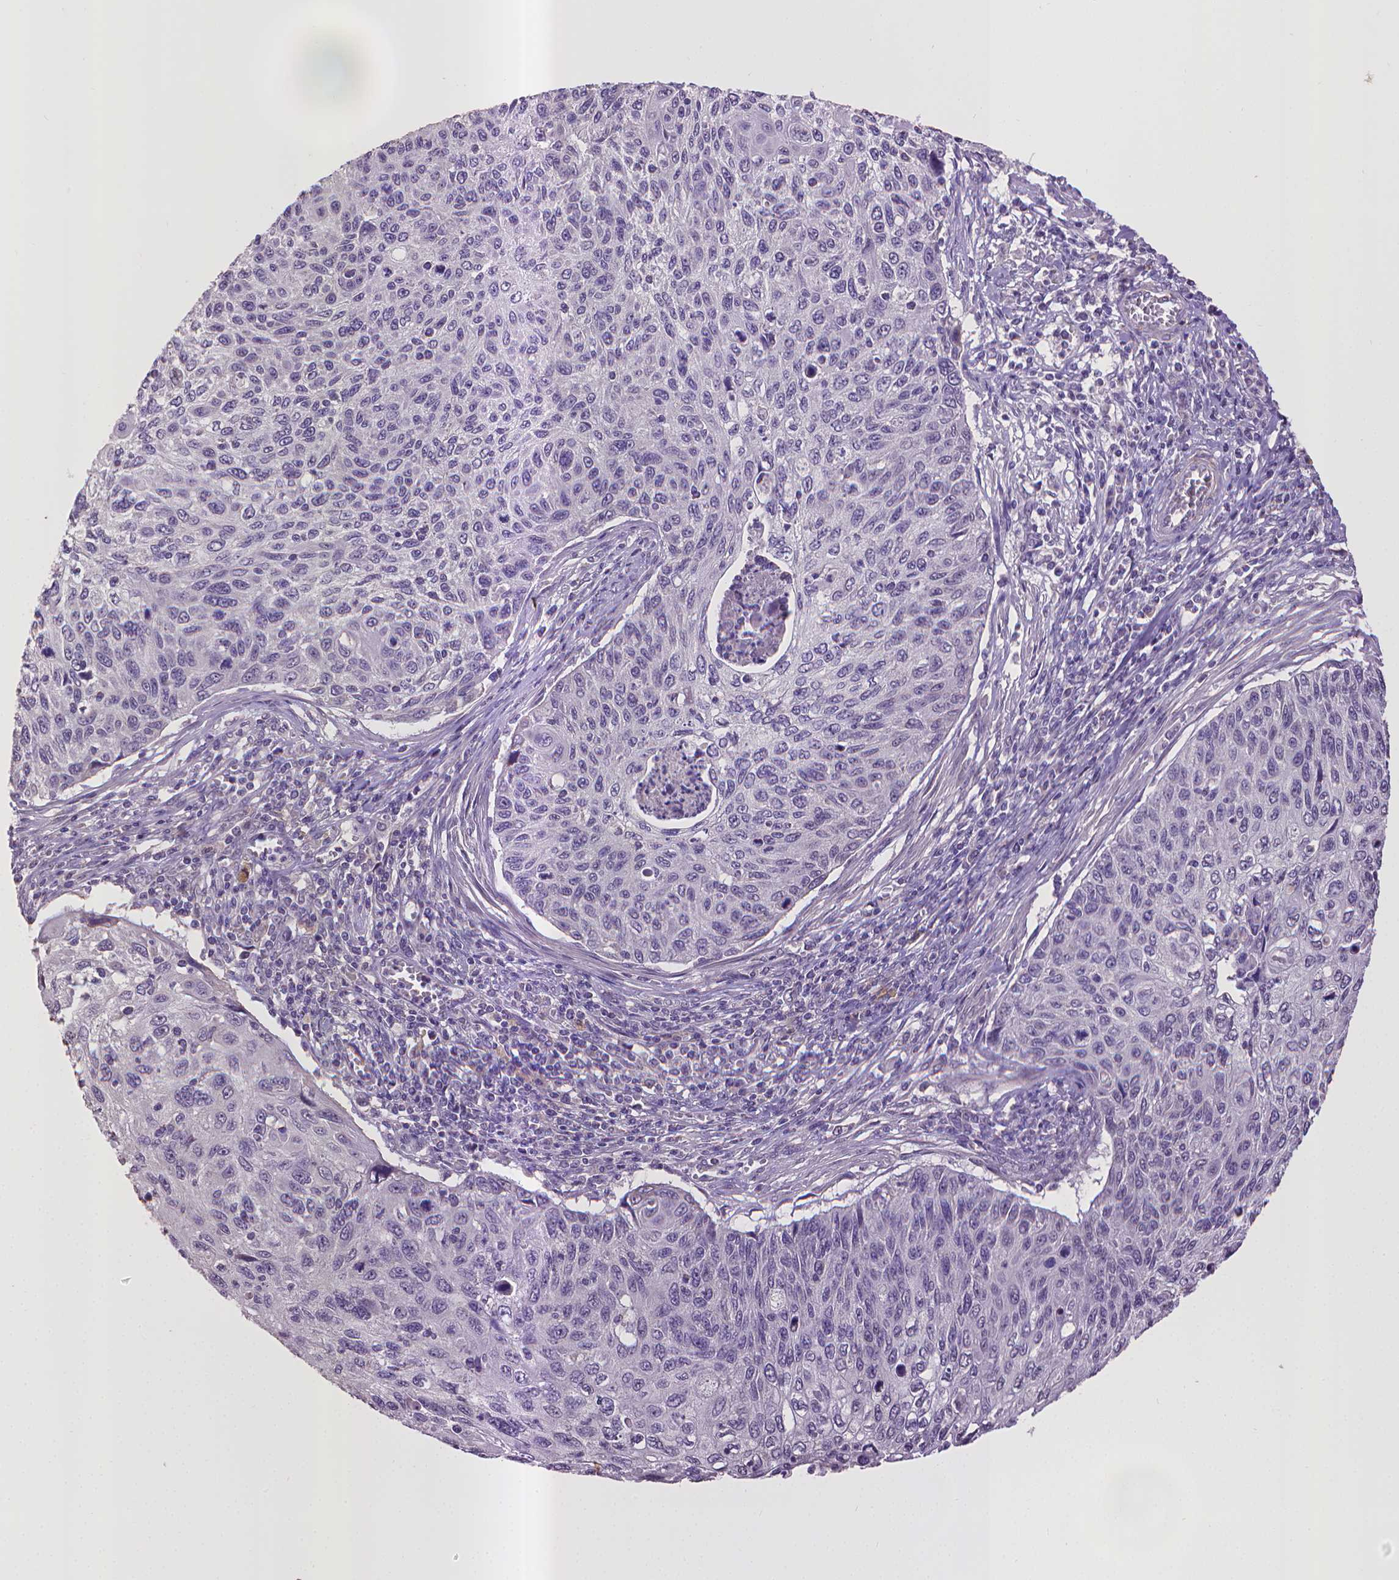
{"staining": {"intensity": "negative", "quantity": "none", "location": "none"}, "tissue": "cervical cancer", "cell_type": "Tumor cells", "image_type": "cancer", "snomed": [{"axis": "morphology", "description": "Squamous cell carcinoma, NOS"}, {"axis": "topography", "description": "Cervix"}], "caption": "High power microscopy histopathology image of an immunohistochemistry (IHC) image of cervical squamous cell carcinoma, revealing no significant expression in tumor cells.", "gene": "CPM", "patient": {"sex": "female", "age": 70}}